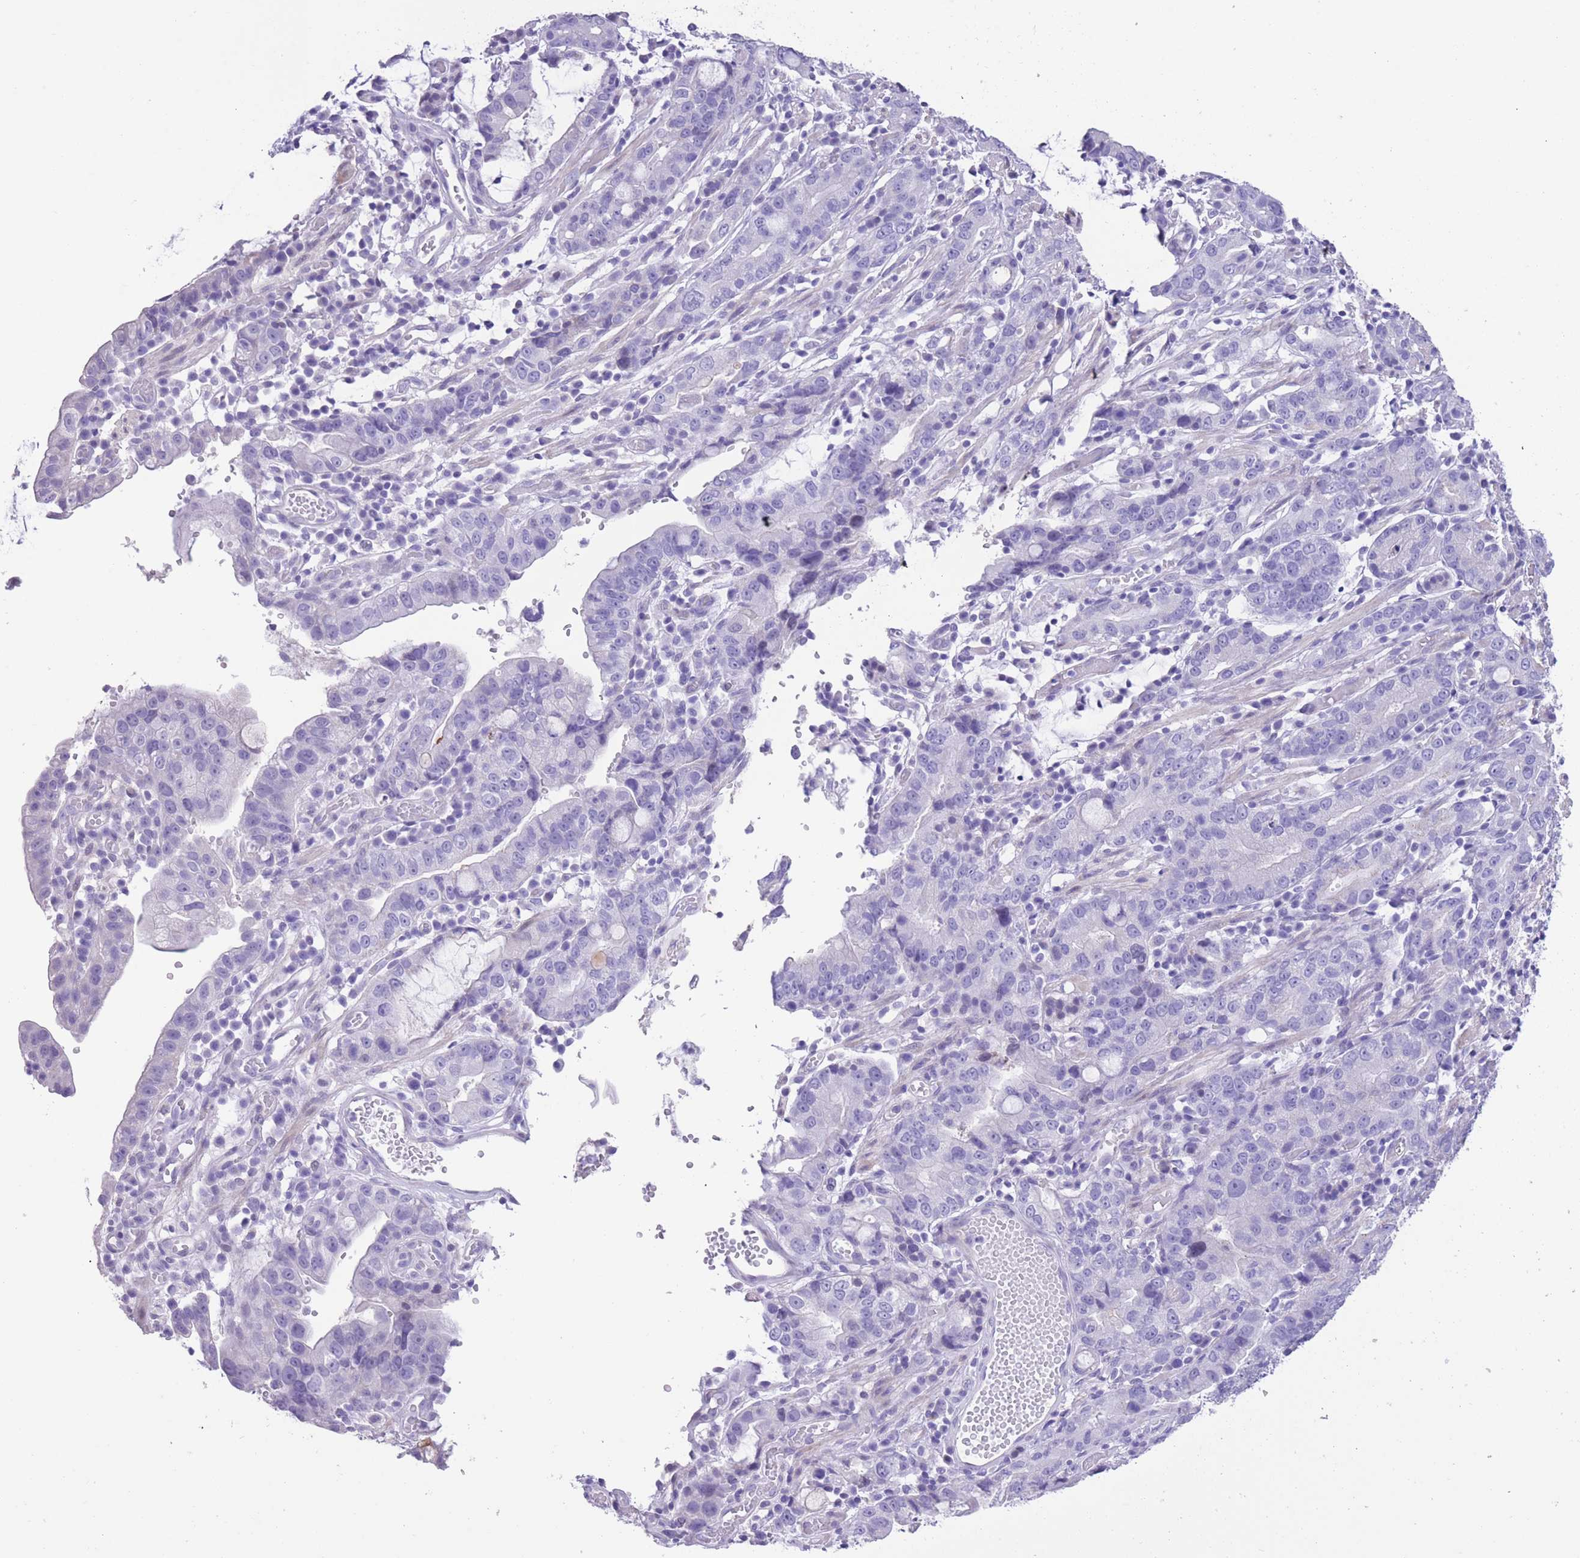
{"staining": {"intensity": "negative", "quantity": "none", "location": "none"}, "tissue": "stomach cancer", "cell_type": "Tumor cells", "image_type": "cancer", "snomed": [{"axis": "morphology", "description": "Adenocarcinoma, NOS"}, {"axis": "topography", "description": "Stomach"}], "caption": "Immunohistochemistry (IHC) histopathology image of neoplastic tissue: stomach cancer stained with DAB (3,3'-diaminobenzidine) exhibits no significant protein staining in tumor cells.", "gene": "RAI2", "patient": {"sex": "male", "age": 55}}